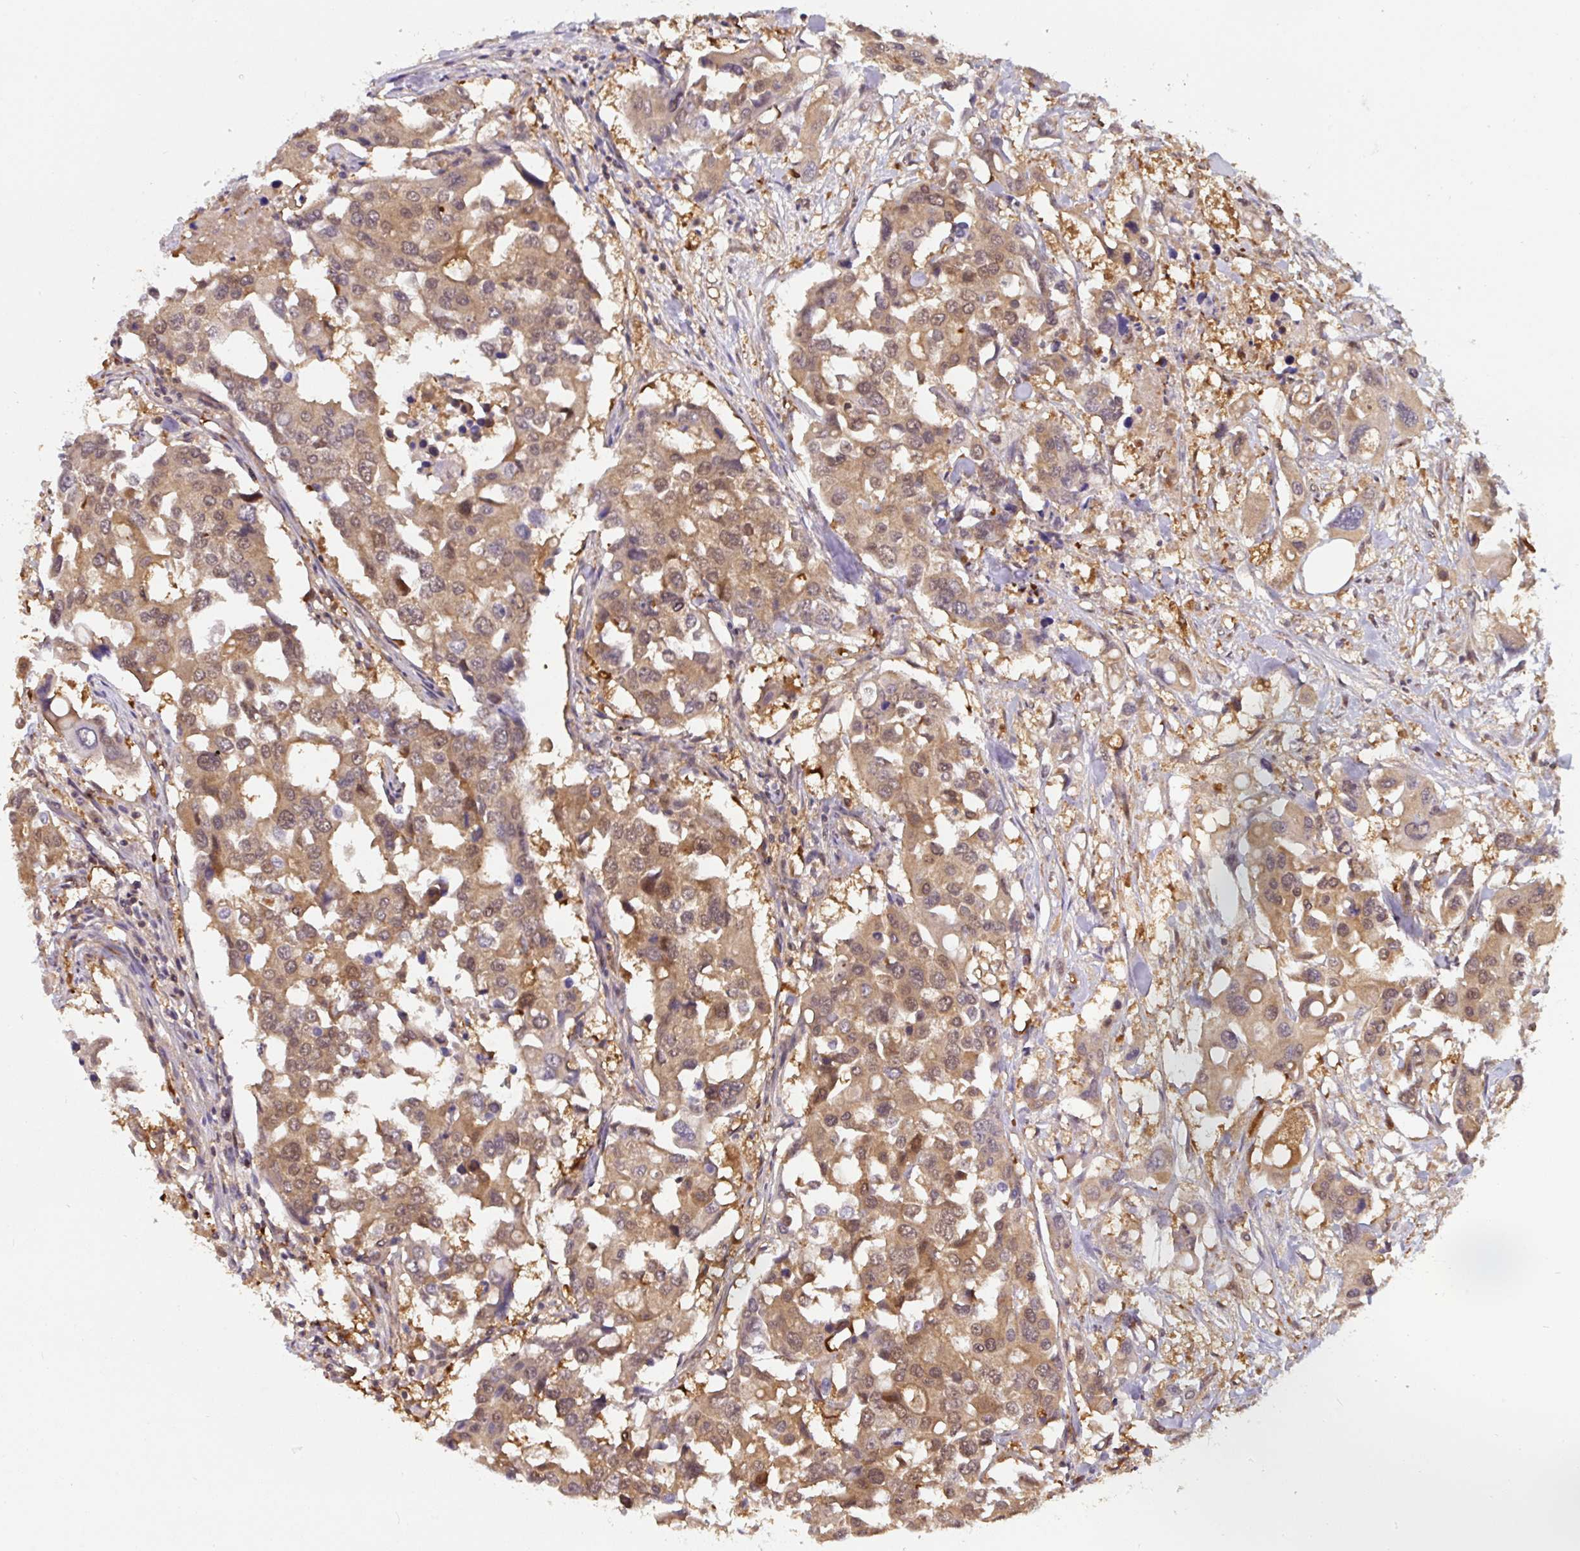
{"staining": {"intensity": "moderate", "quantity": ">75%", "location": "cytoplasmic/membranous"}, "tissue": "colorectal cancer", "cell_type": "Tumor cells", "image_type": "cancer", "snomed": [{"axis": "morphology", "description": "Adenocarcinoma, NOS"}, {"axis": "topography", "description": "Colon"}], "caption": "Tumor cells display medium levels of moderate cytoplasmic/membranous positivity in about >75% of cells in human adenocarcinoma (colorectal).", "gene": "ST13", "patient": {"sex": "male", "age": 77}}